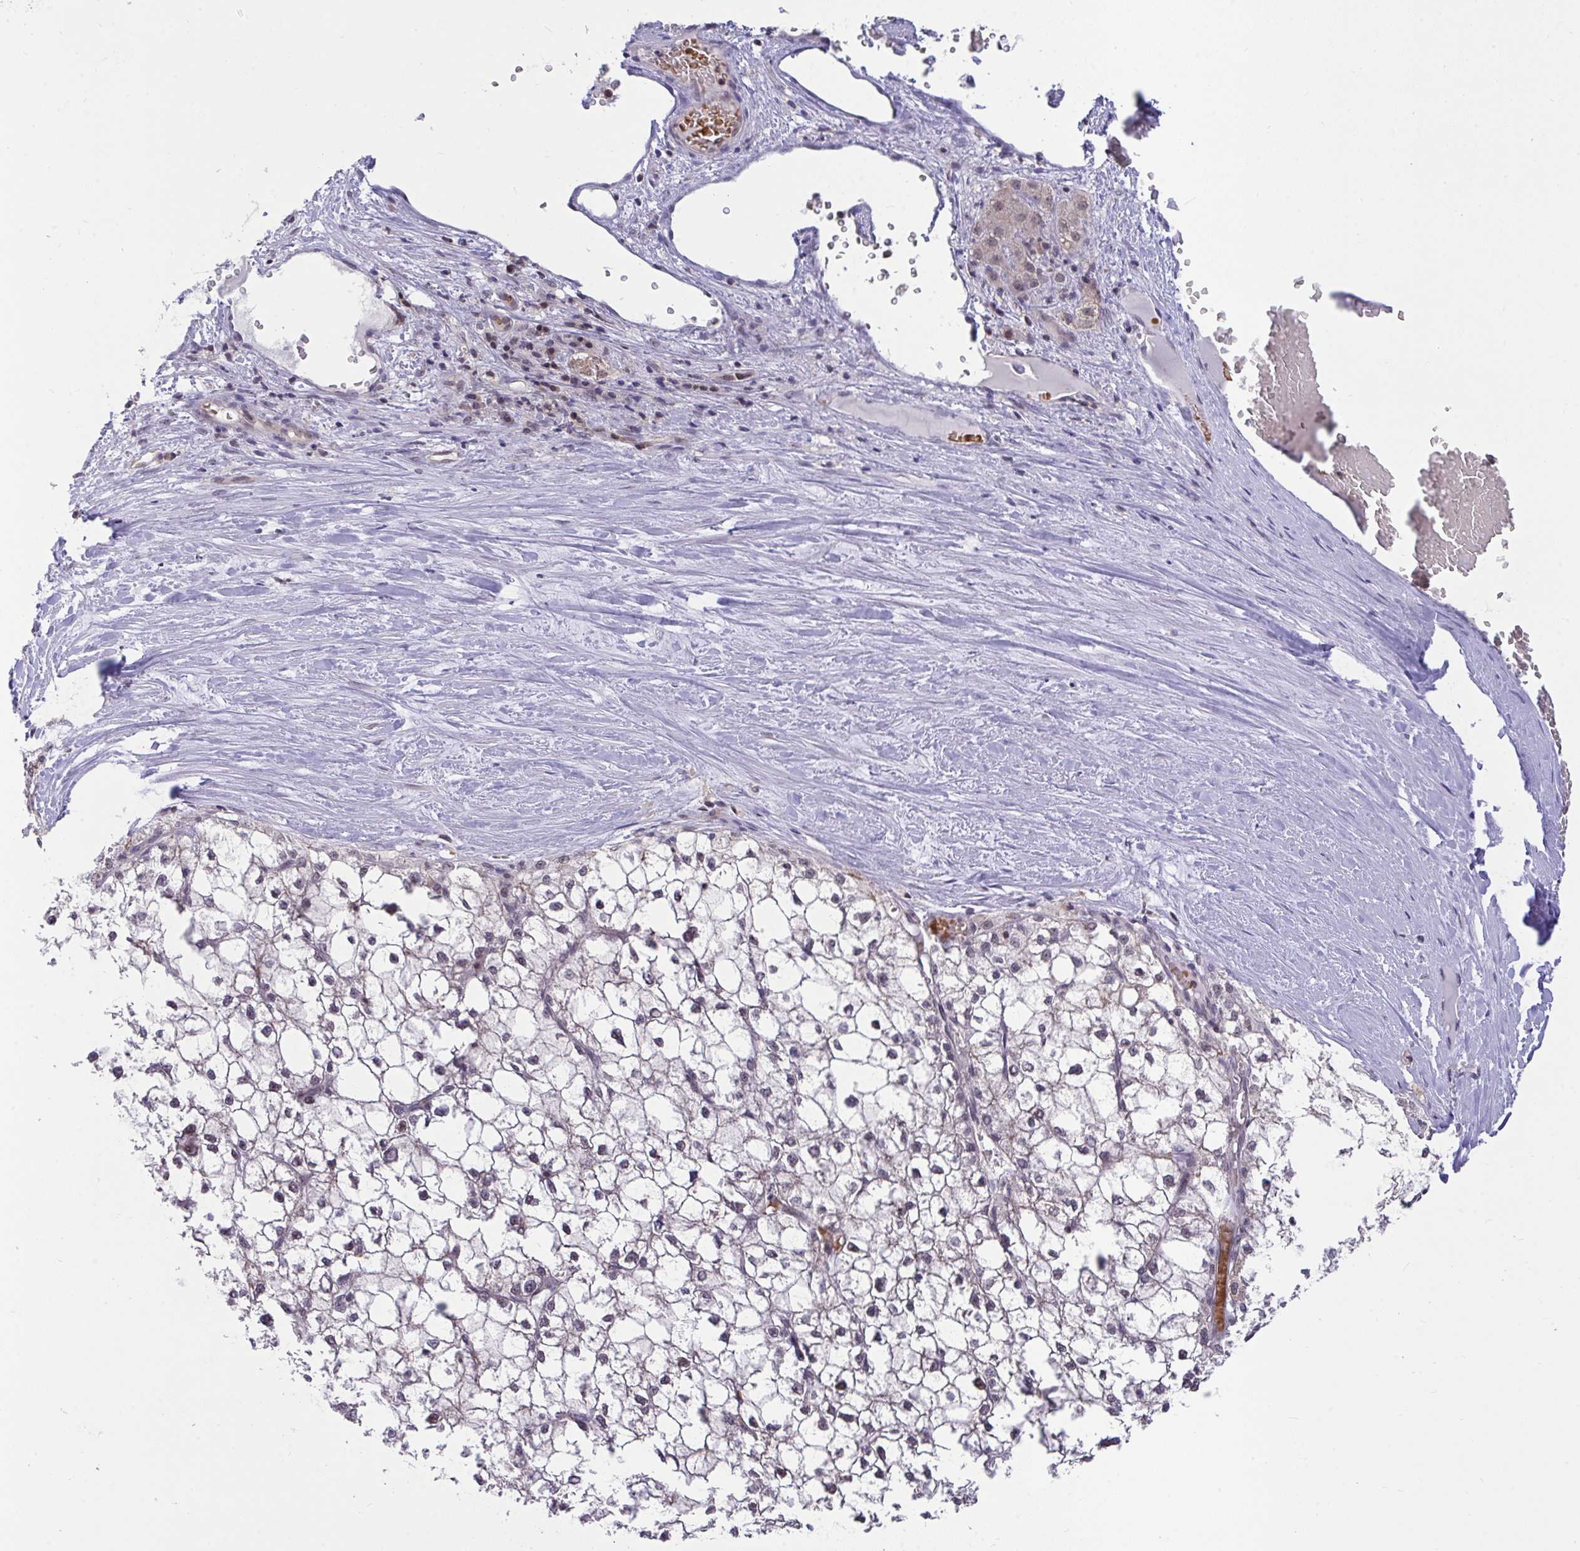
{"staining": {"intensity": "negative", "quantity": "none", "location": "none"}, "tissue": "liver cancer", "cell_type": "Tumor cells", "image_type": "cancer", "snomed": [{"axis": "morphology", "description": "Carcinoma, Hepatocellular, NOS"}, {"axis": "topography", "description": "Liver"}], "caption": "Protein analysis of liver cancer exhibits no significant expression in tumor cells.", "gene": "PPP1CA", "patient": {"sex": "female", "age": 43}}